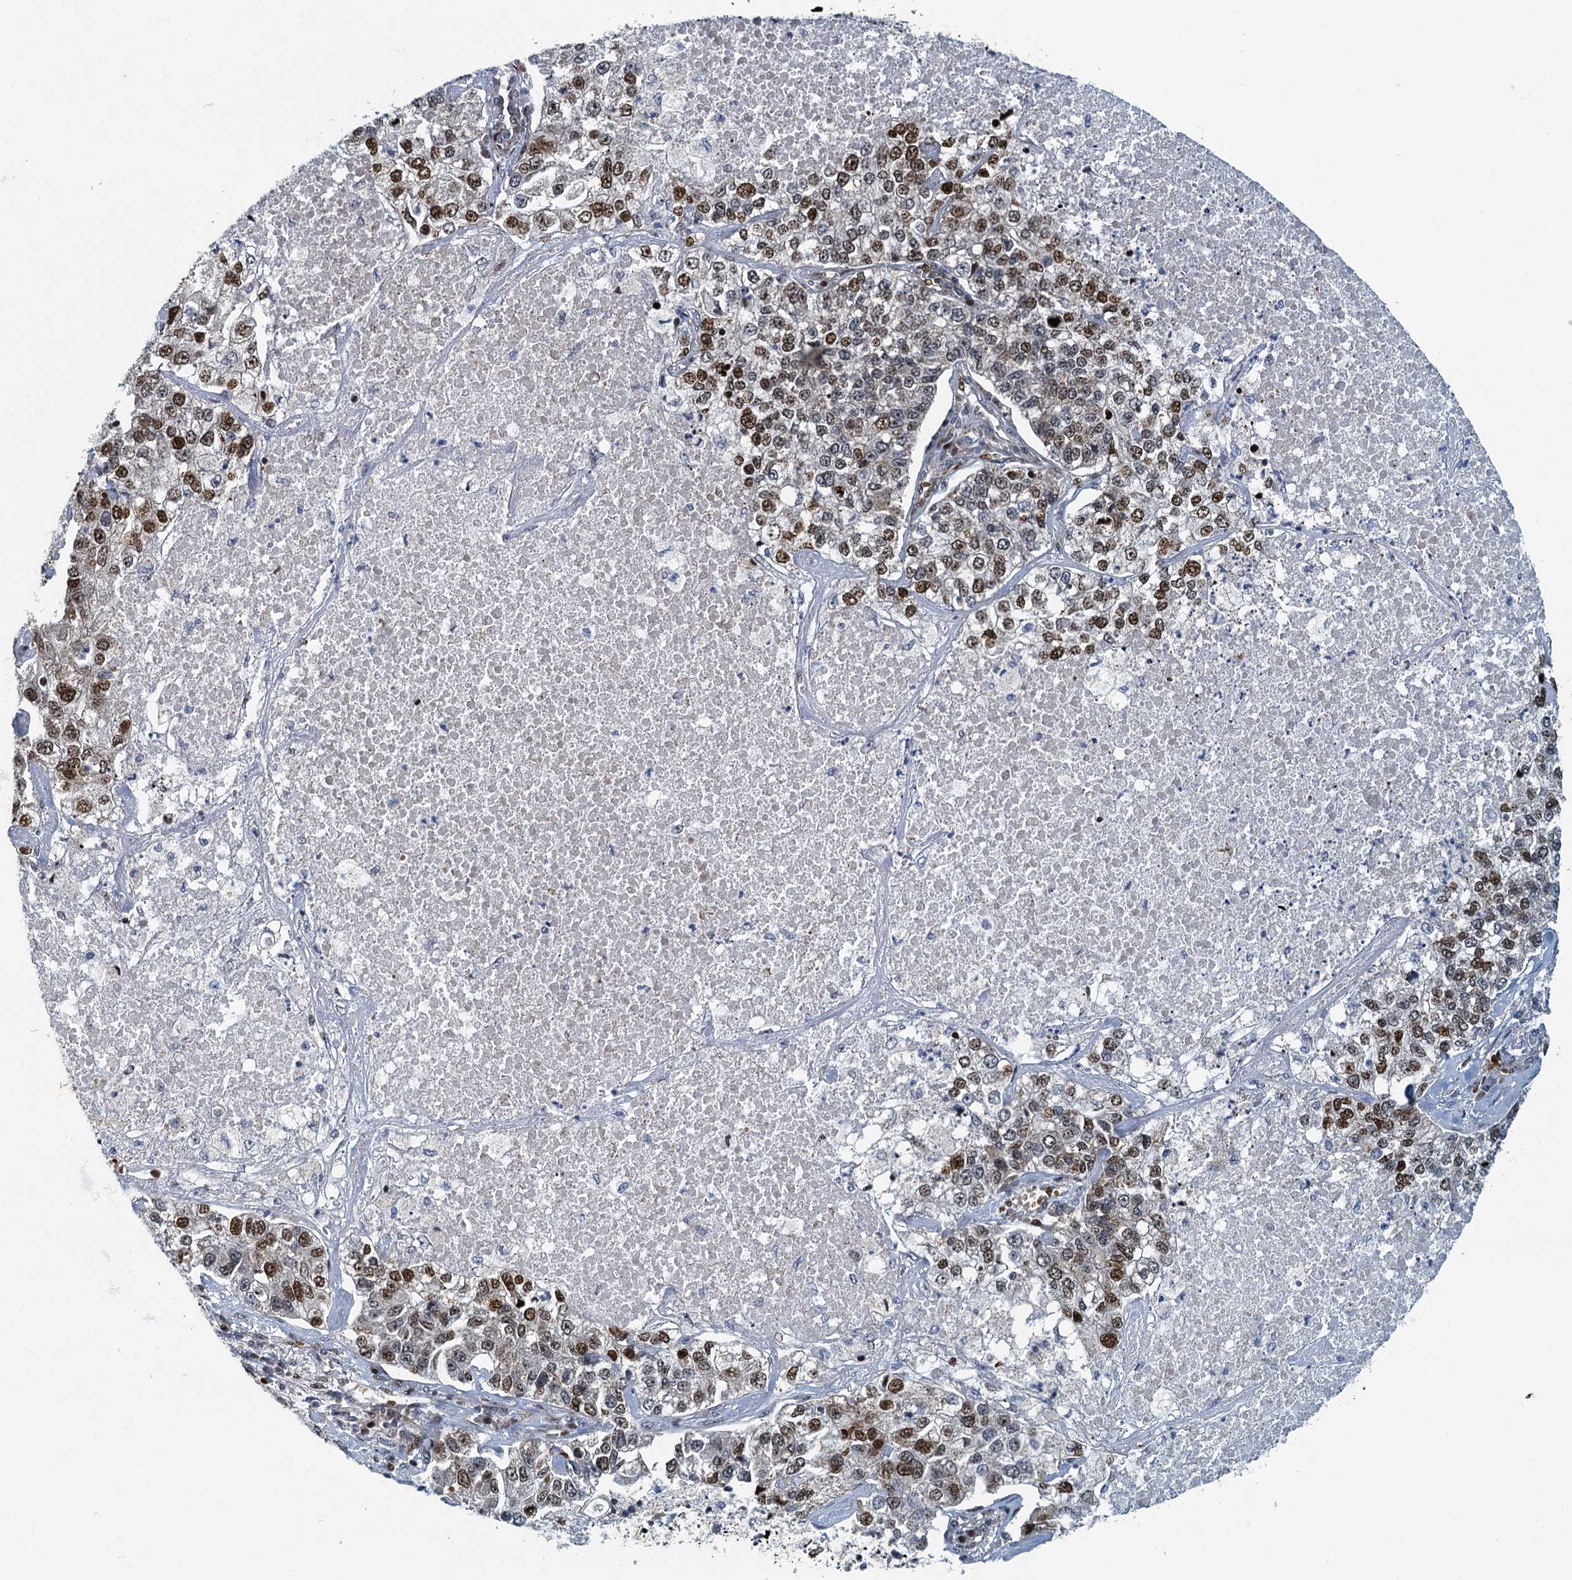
{"staining": {"intensity": "strong", "quantity": "25%-75%", "location": "nuclear"}, "tissue": "lung cancer", "cell_type": "Tumor cells", "image_type": "cancer", "snomed": [{"axis": "morphology", "description": "Adenocarcinoma, NOS"}, {"axis": "topography", "description": "Lung"}], "caption": "Immunohistochemistry (DAB (3,3'-diaminobenzidine)) staining of lung cancer (adenocarcinoma) shows strong nuclear protein expression in about 25%-75% of tumor cells.", "gene": "ANKRD13D", "patient": {"sex": "male", "age": 49}}